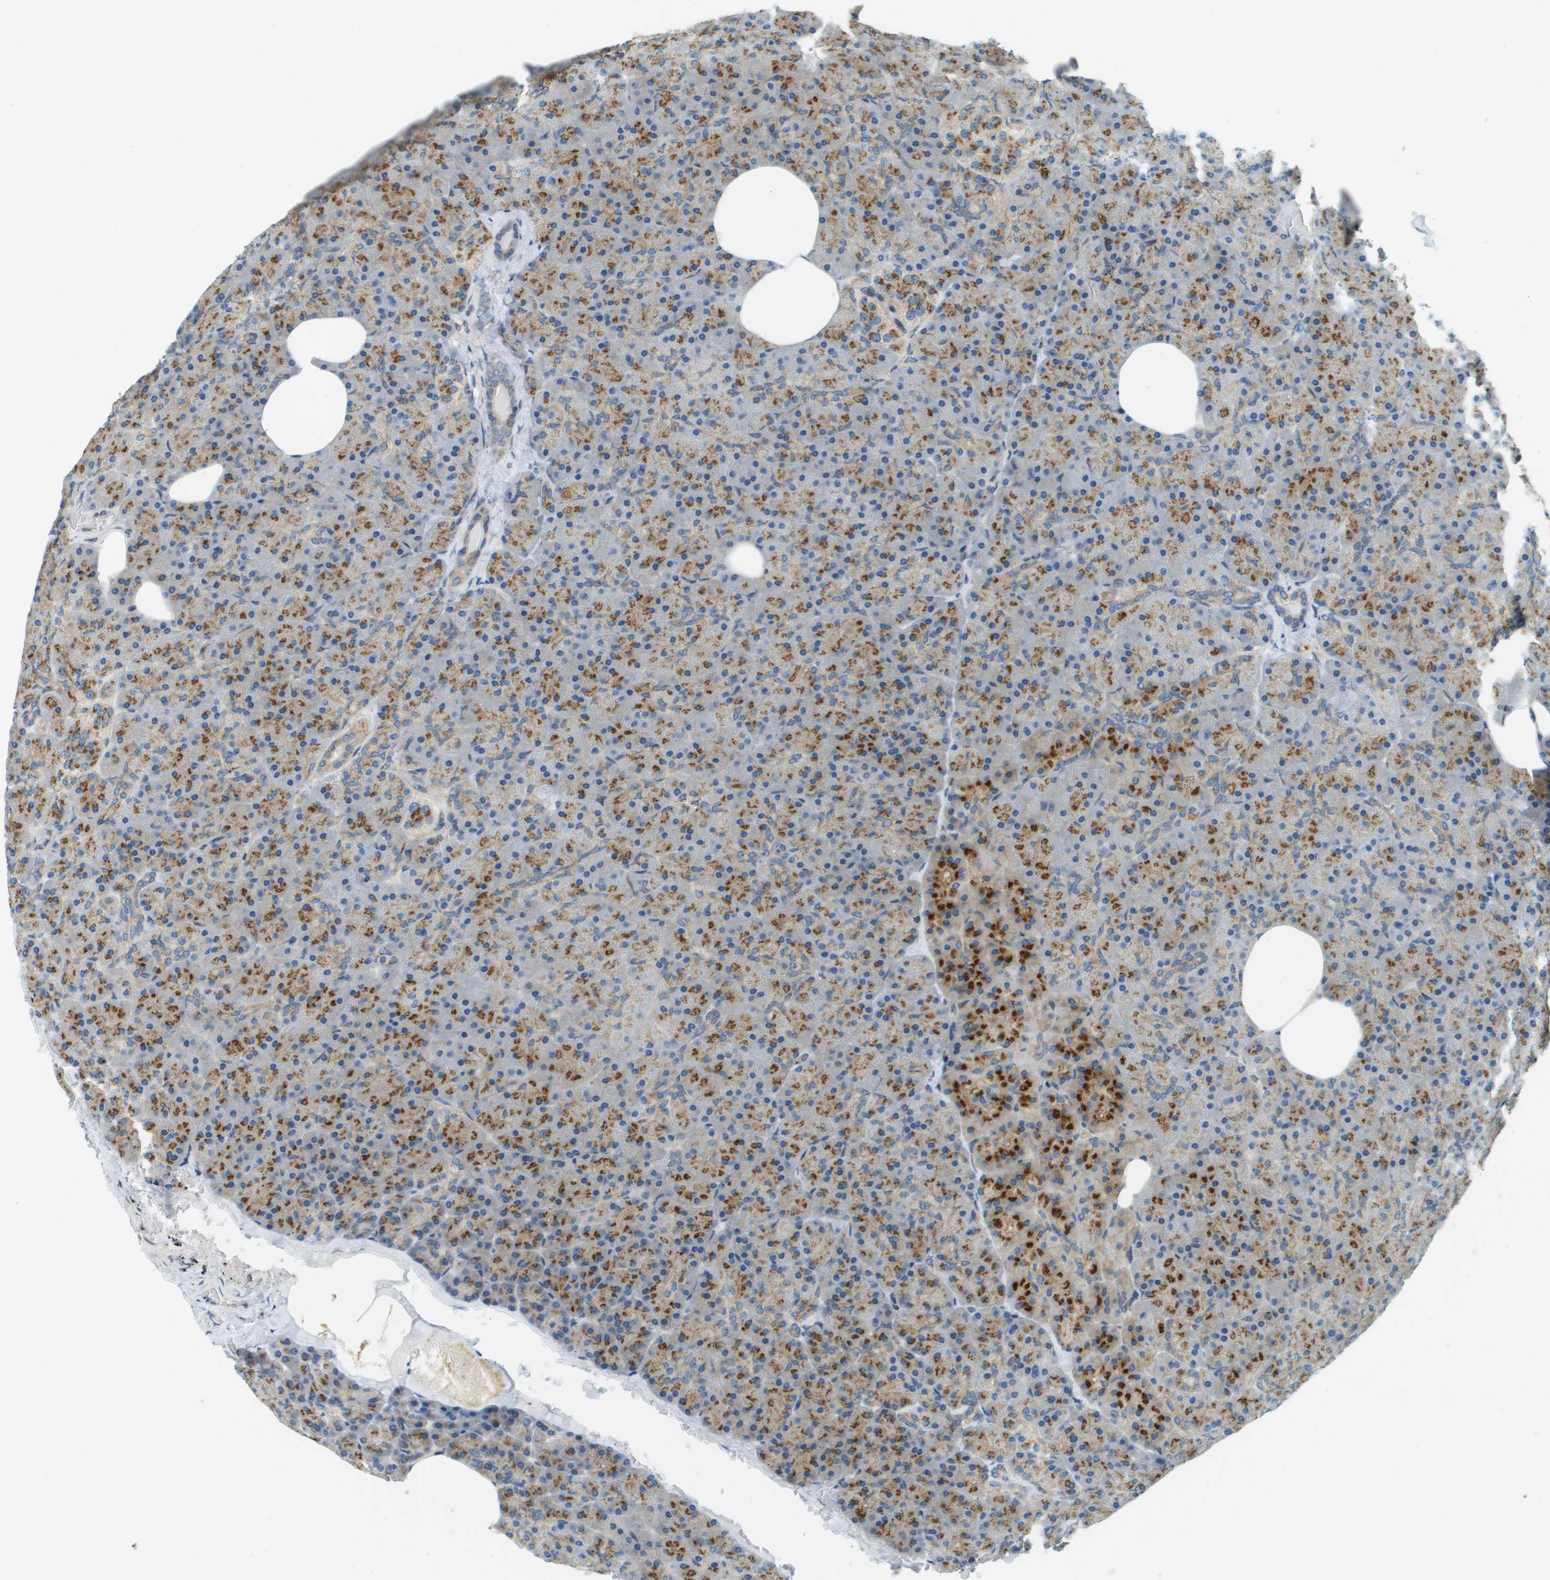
{"staining": {"intensity": "strong", "quantity": ">75%", "location": "cytoplasmic/membranous"}, "tissue": "pancreas", "cell_type": "Exocrine glandular cells", "image_type": "normal", "snomed": [{"axis": "morphology", "description": "Normal tissue, NOS"}, {"axis": "topography", "description": "Pancreas"}], "caption": "This micrograph shows immunohistochemistry (IHC) staining of normal human pancreas, with high strong cytoplasmic/membranous staining in about >75% of exocrine glandular cells.", "gene": "ACBD3", "patient": {"sex": "female", "age": 35}}